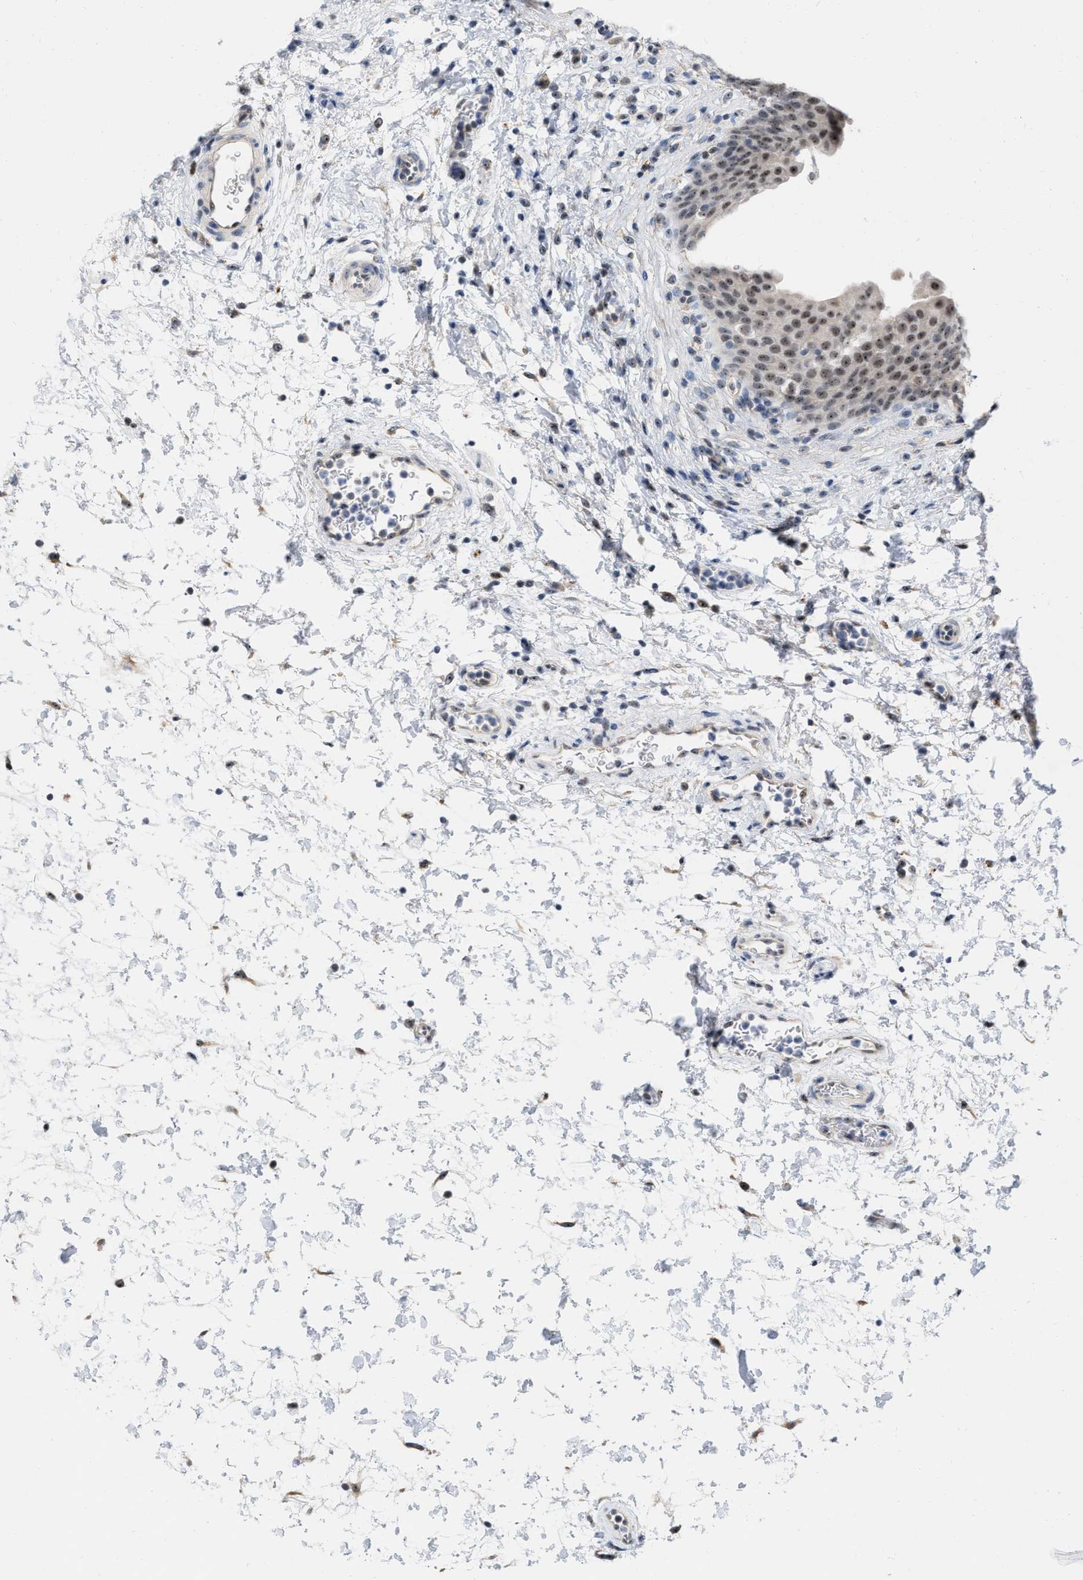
{"staining": {"intensity": "moderate", "quantity": "25%-75%", "location": "nuclear"}, "tissue": "urinary bladder", "cell_type": "Urothelial cells", "image_type": "normal", "snomed": [{"axis": "morphology", "description": "Normal tissue, NOS"}, {"axis": "topography", "description": "Urinary bladder"}], "caption": "Immunohistochemical staining of unremarkable human urinary bladder exhibits 25%-75% levels of moderate nuclear protein positivity in approximately 25%-75% of urothelial cells.", "gene": "ELAC2", "patient": {"sex": "male", "age": 37}}